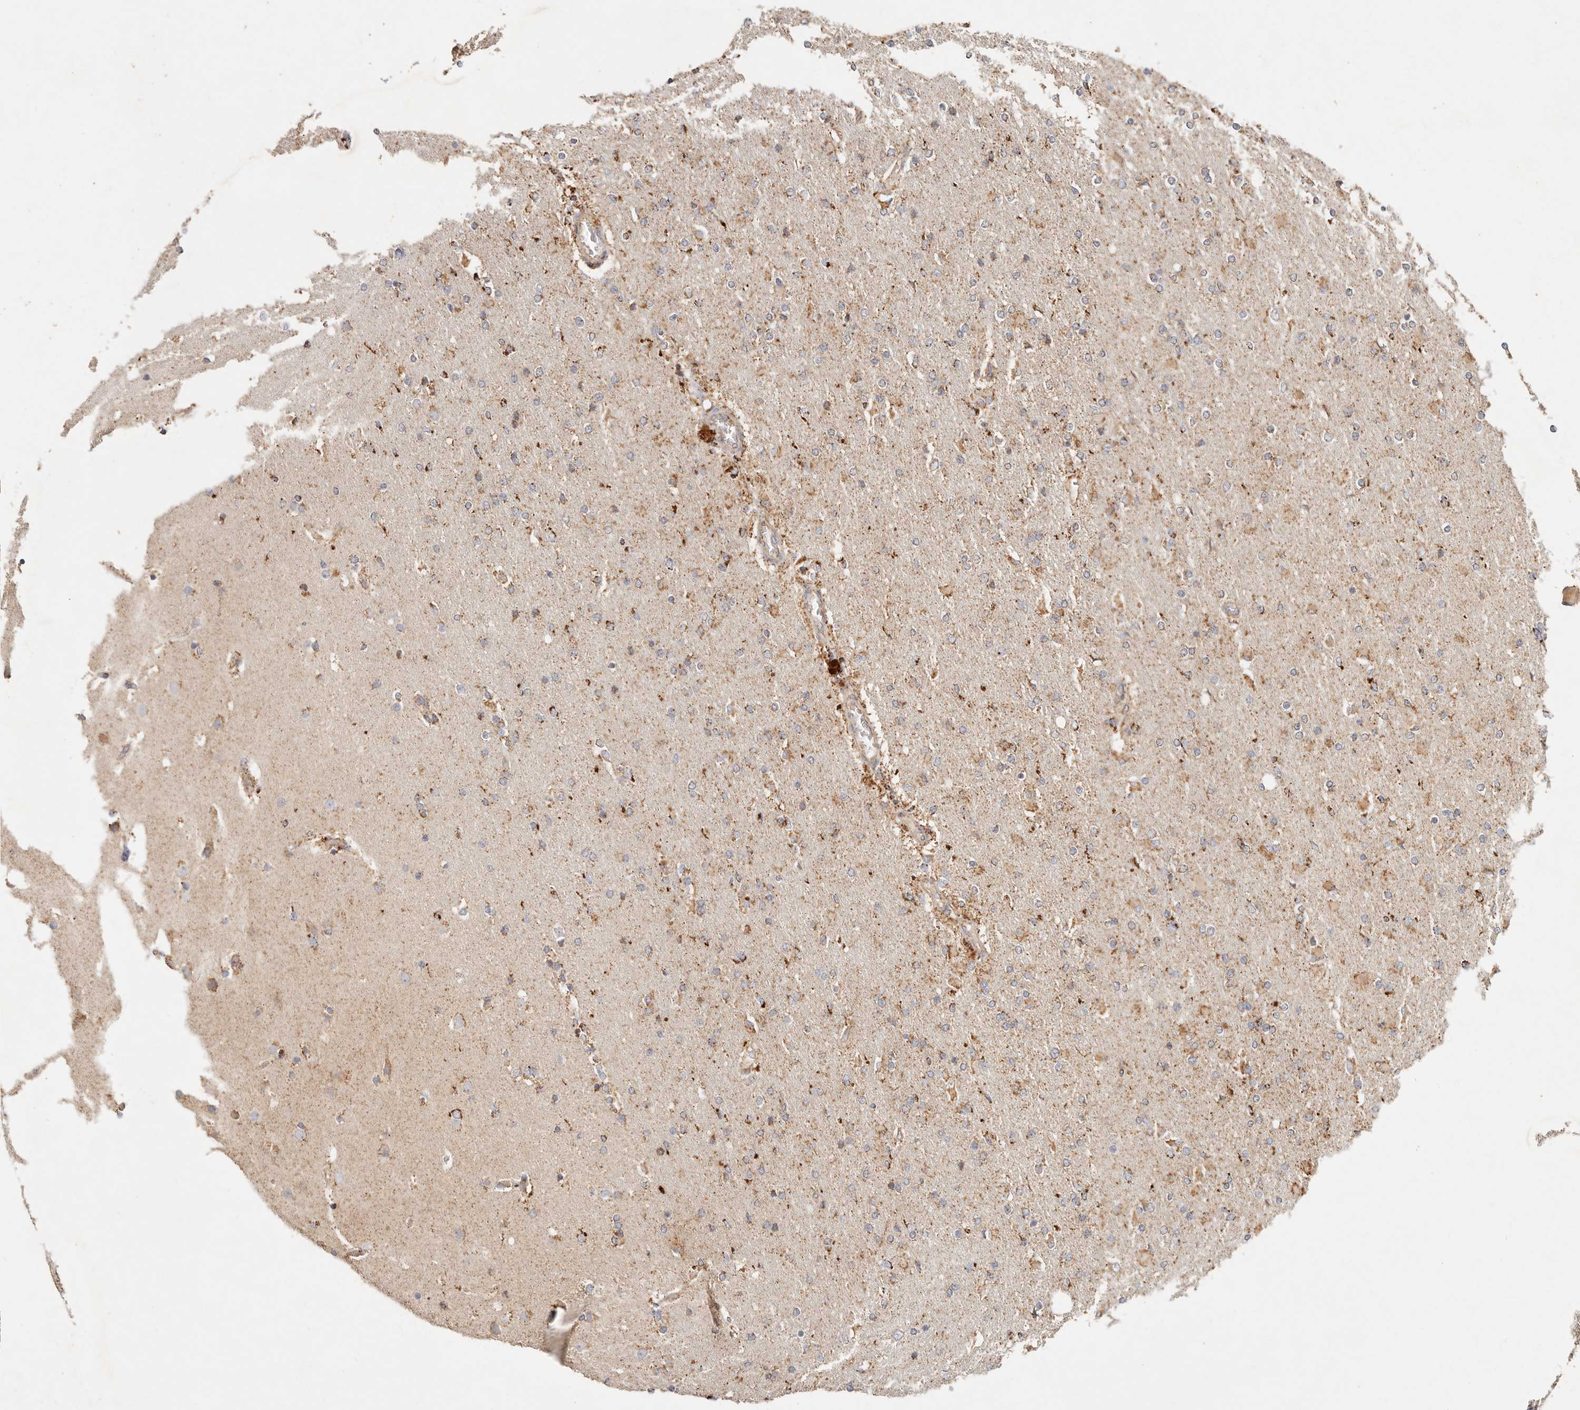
{"staining": {"intensity": "moderate", "quantity": "25%-75%", "location": "cytoplasmic/membranous"}, "tissue": "glioma", "cell_type": "Tumor cells", "image_type": "cancer", "snomed": [{"axis": "morphology", "description": "Glioma, malignant, High grade"}, {"axis": "topography", "description": "Cerebral cortex"}], "caption": "A high-resolution micrograph shows IHC staining of glioma, which reveals moderate cytoplasmic/membranous positivity in approximately 25%-75% of tumor cells.", "gene": "ARHGEF10L", "patient": {"sex": "female", "age": 36}}